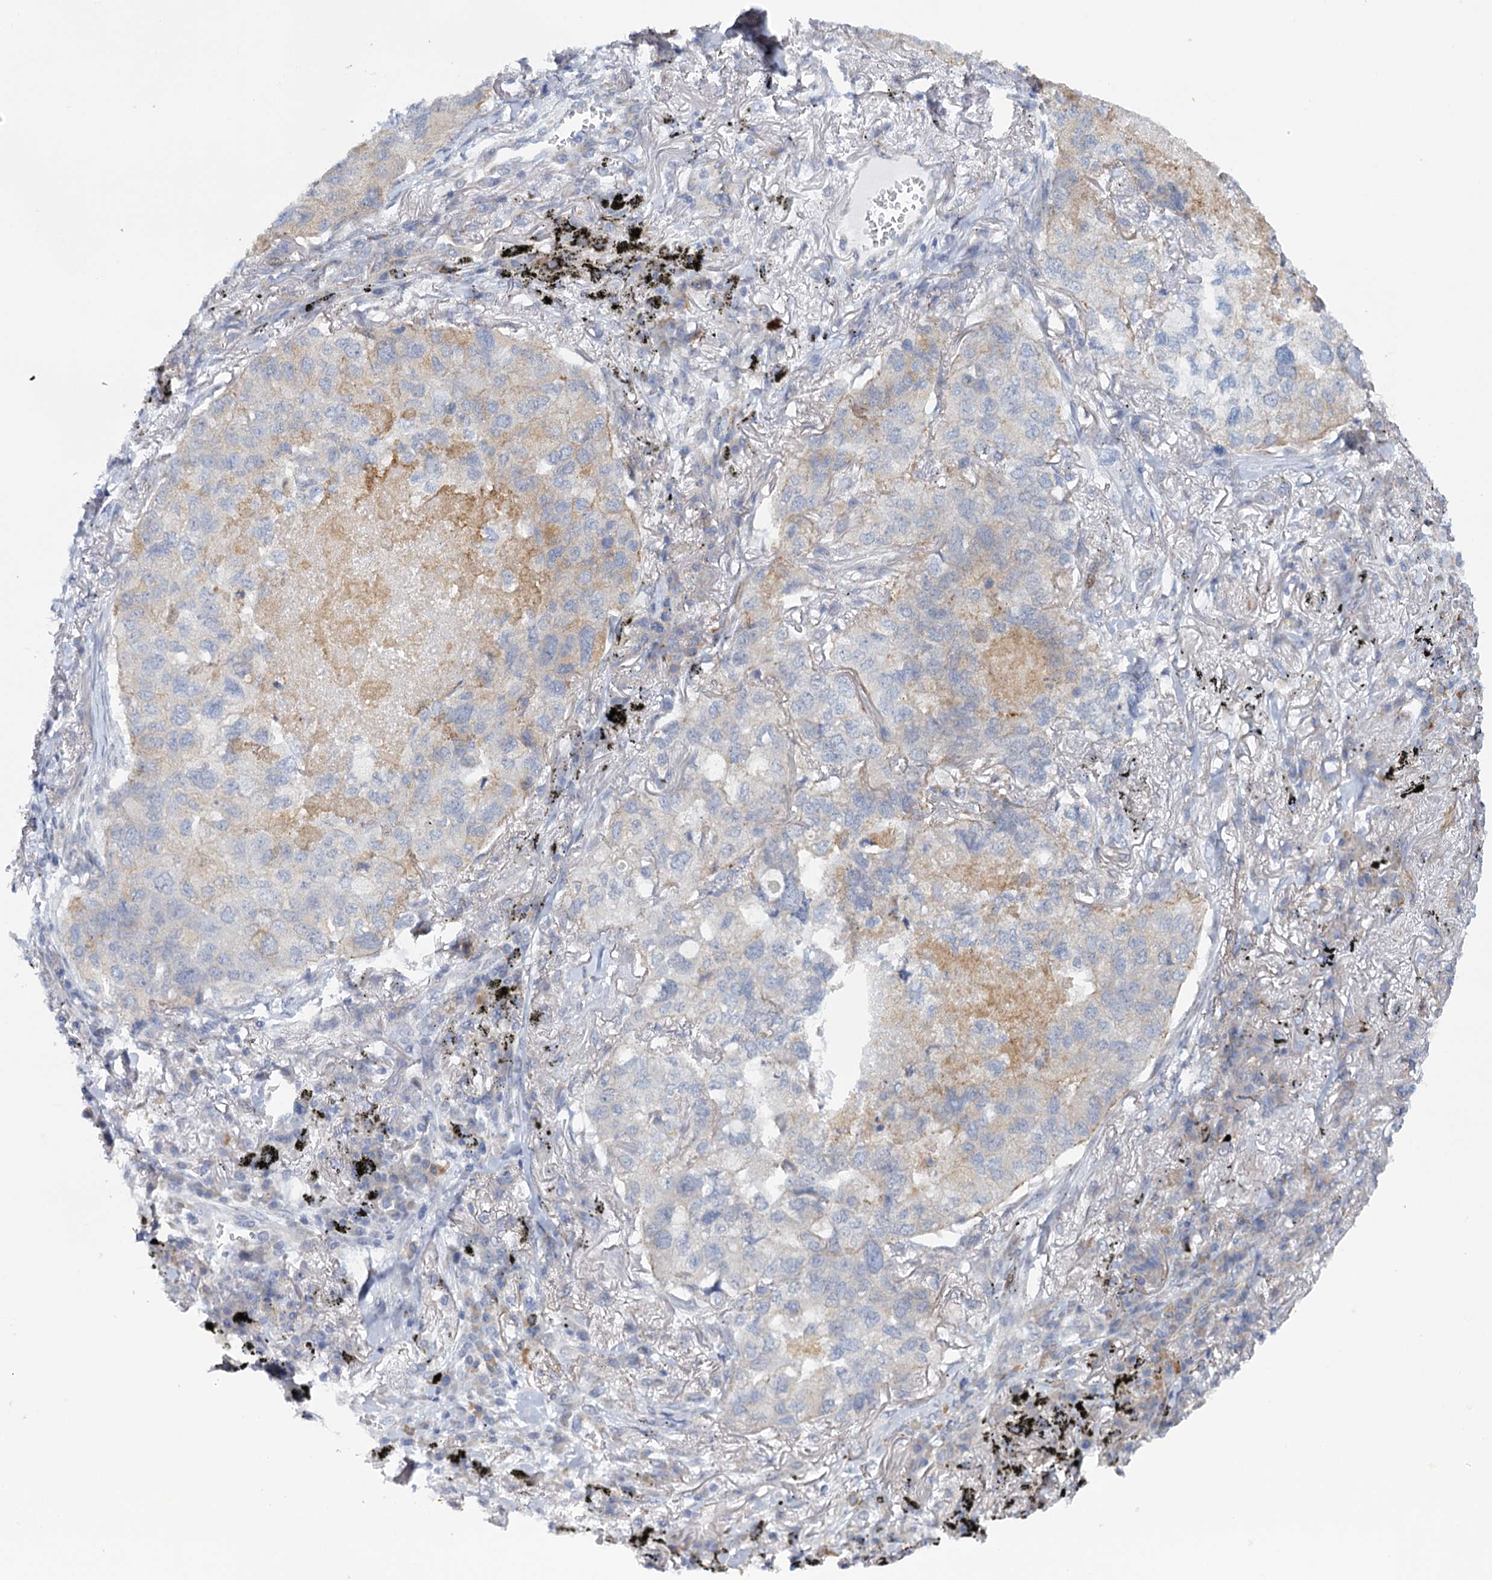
{"staining": {"intensity": "negative", "quantity": "none", "location": "none"}, "tissue": "lung cancer", "cell_type": "Tumor cells", "image_type": "cancer", "snomed": [{"axis": "morphology", "description": "Adenocarcinoma, NOS"}, {"axis": "topography", "description": "Lung"}], "caption": "The photomicrograph exhibits no staining of tumor cells in lung cancer. (DAB (3,3'-diaminobenzidine) immunohistochemistry with hematoxylin counter stain).", "gene": "MBLAC2", "patient": {"sex": "male", "age": 65}}